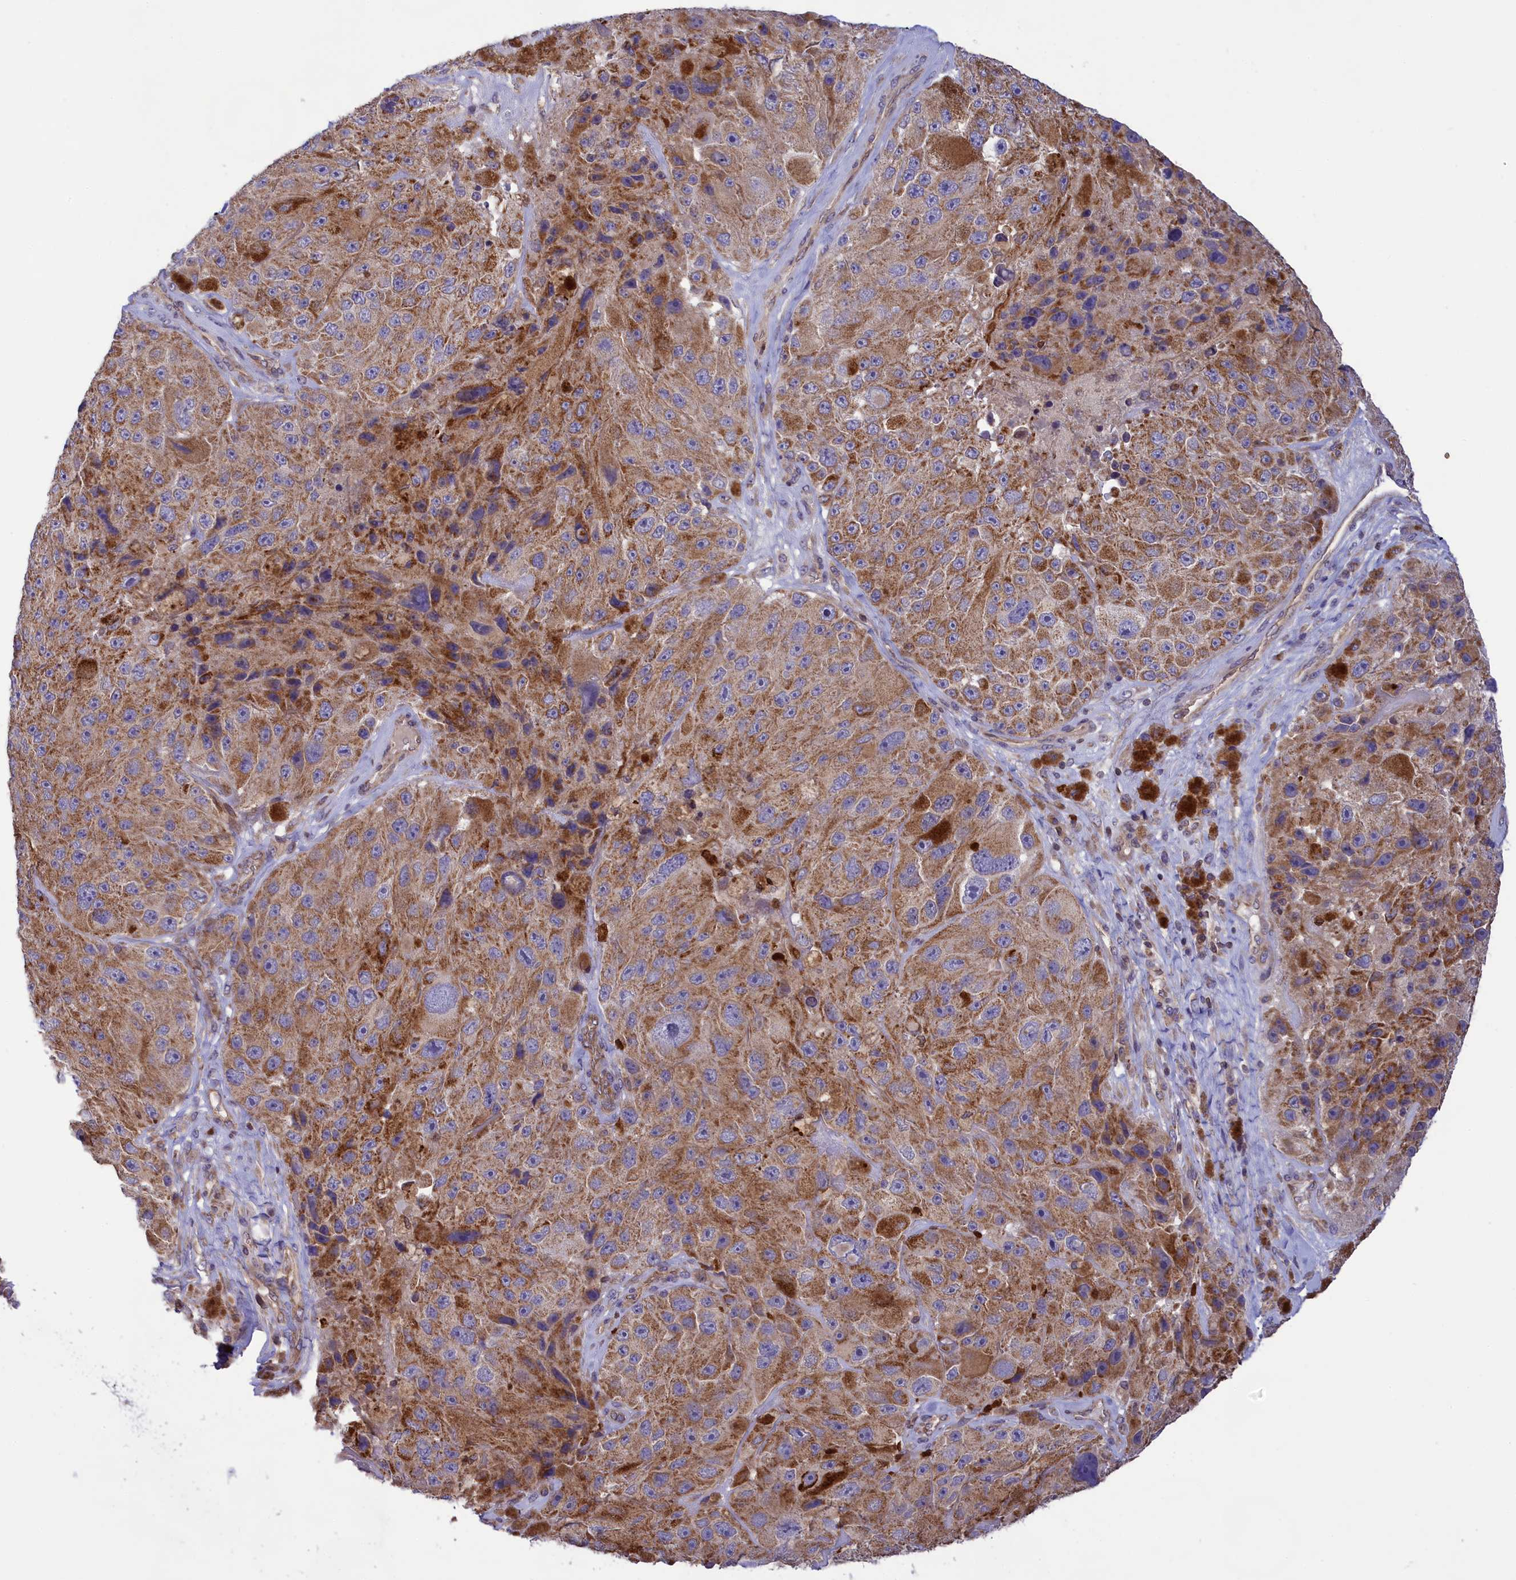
{"staining": {"intensity": "moderate", "quantity": ">75%", "location": "cytoplasmic/membranous"}, "tissue": "melanoma", "cell_type": "Tumor cells", "image_type": "cancer", "snomed": [{"axis": "morphology", "description": "Malignant melanoma, Metastatic site"}, {"axis": "topography", "description": "Lymph node"}], "caption": "IHC image of human malignant melanoma (metastatic site) stained for a protein (brown), which exhibits medium levels of moderate cytoplasmic/membranous expression in about >75% of tumor cells.", "gene": "PKHD1L1", "patient": {"sex": "male", "age": 62}}